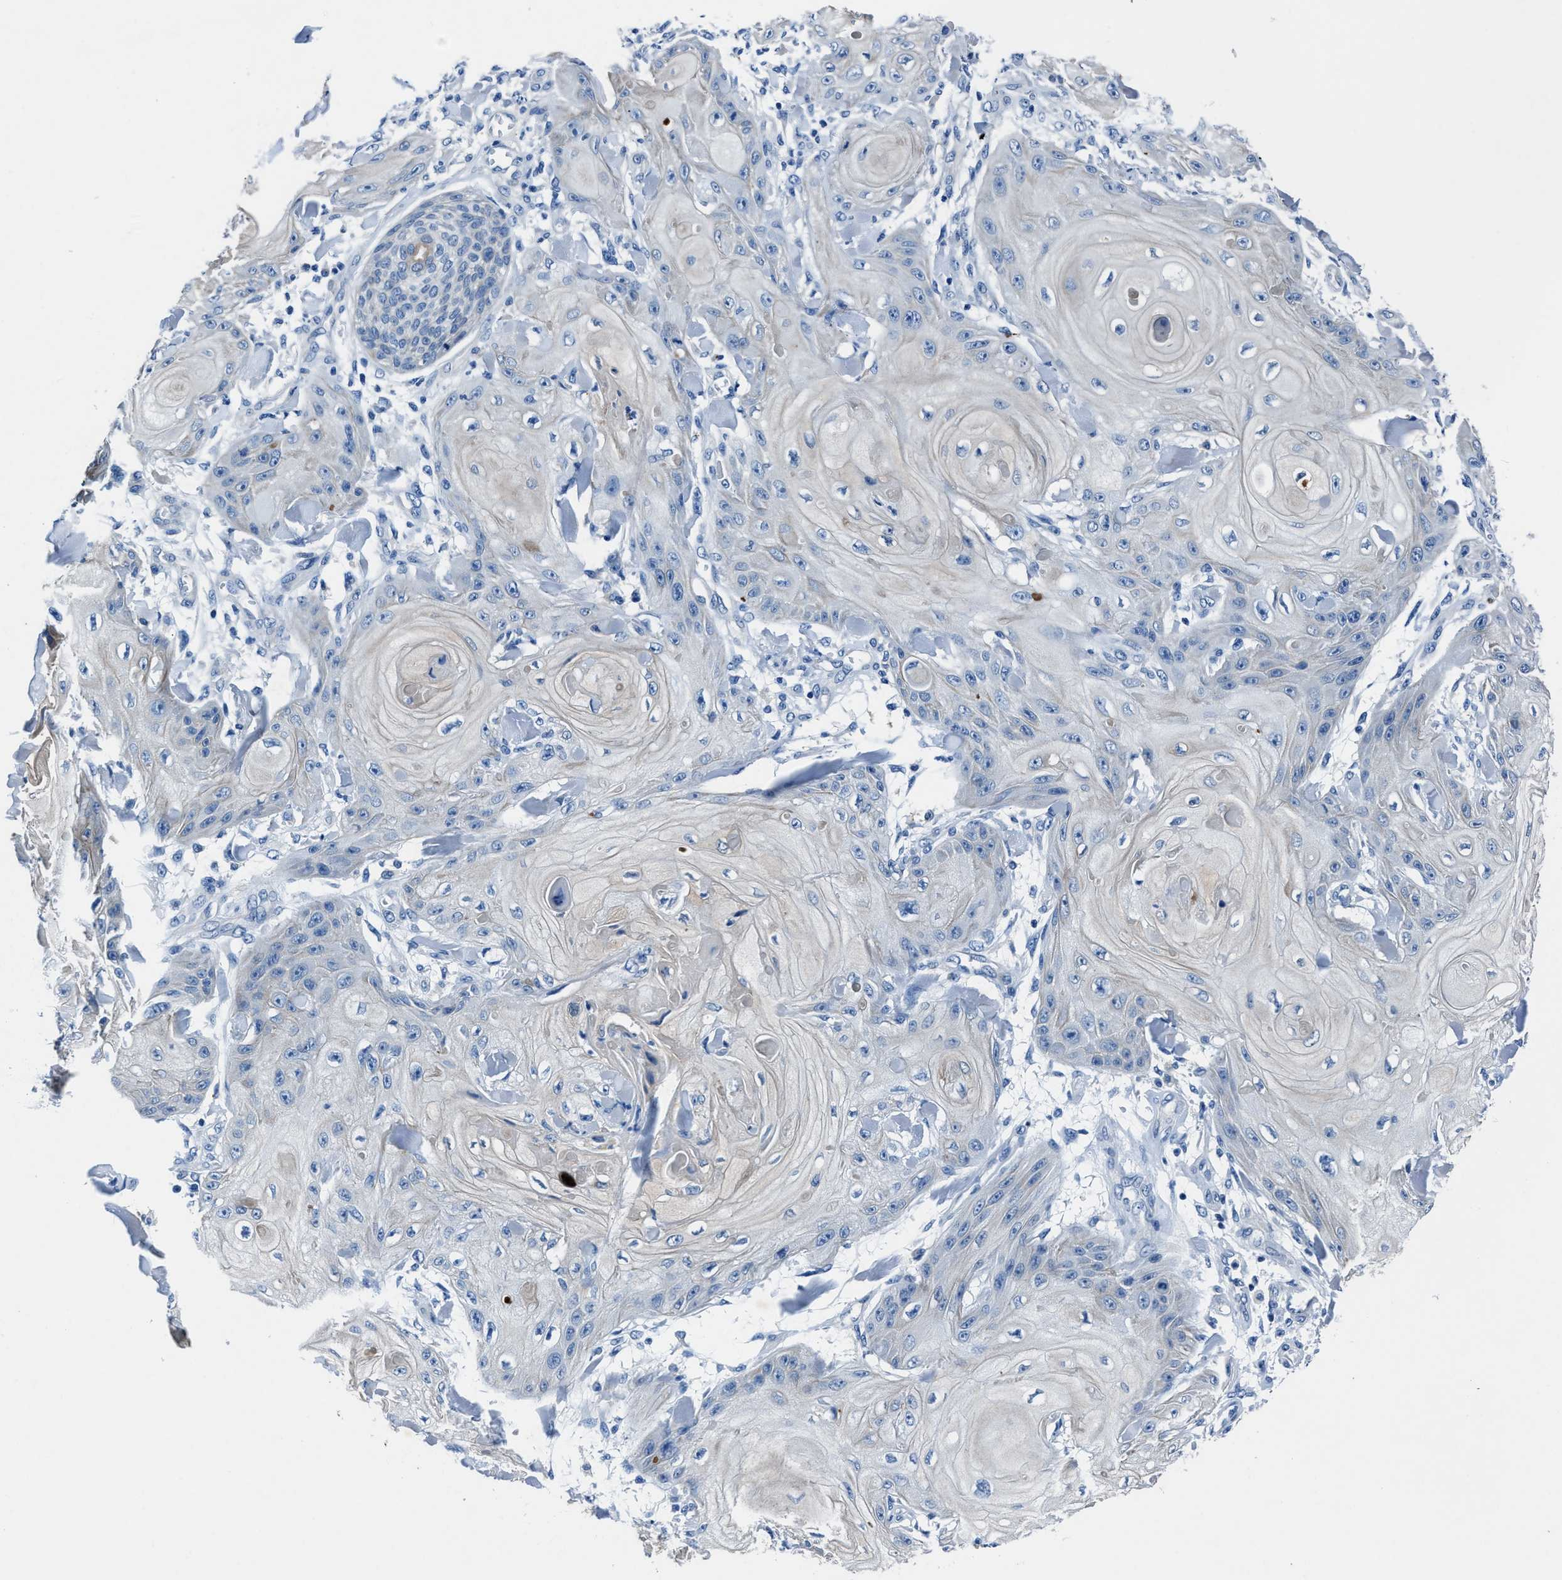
{"staining": {"intensity": "negative", "quantity": "none", "location": "none"}, "tissue": "skin cancer", "cell_type": "Tumor cells", "image_type": "cancer", "snomed": [{"axis": "morphology", "description": "Squamous cell carcinoma, NOS"}, {"axis": "topography", "description": "Skin"}], "caption": "The image displays no staining of tumor cells in squamous cell carcinoma (skin).", "gene": "NACAD", "patient": {"sex": "male", "age": 74}}